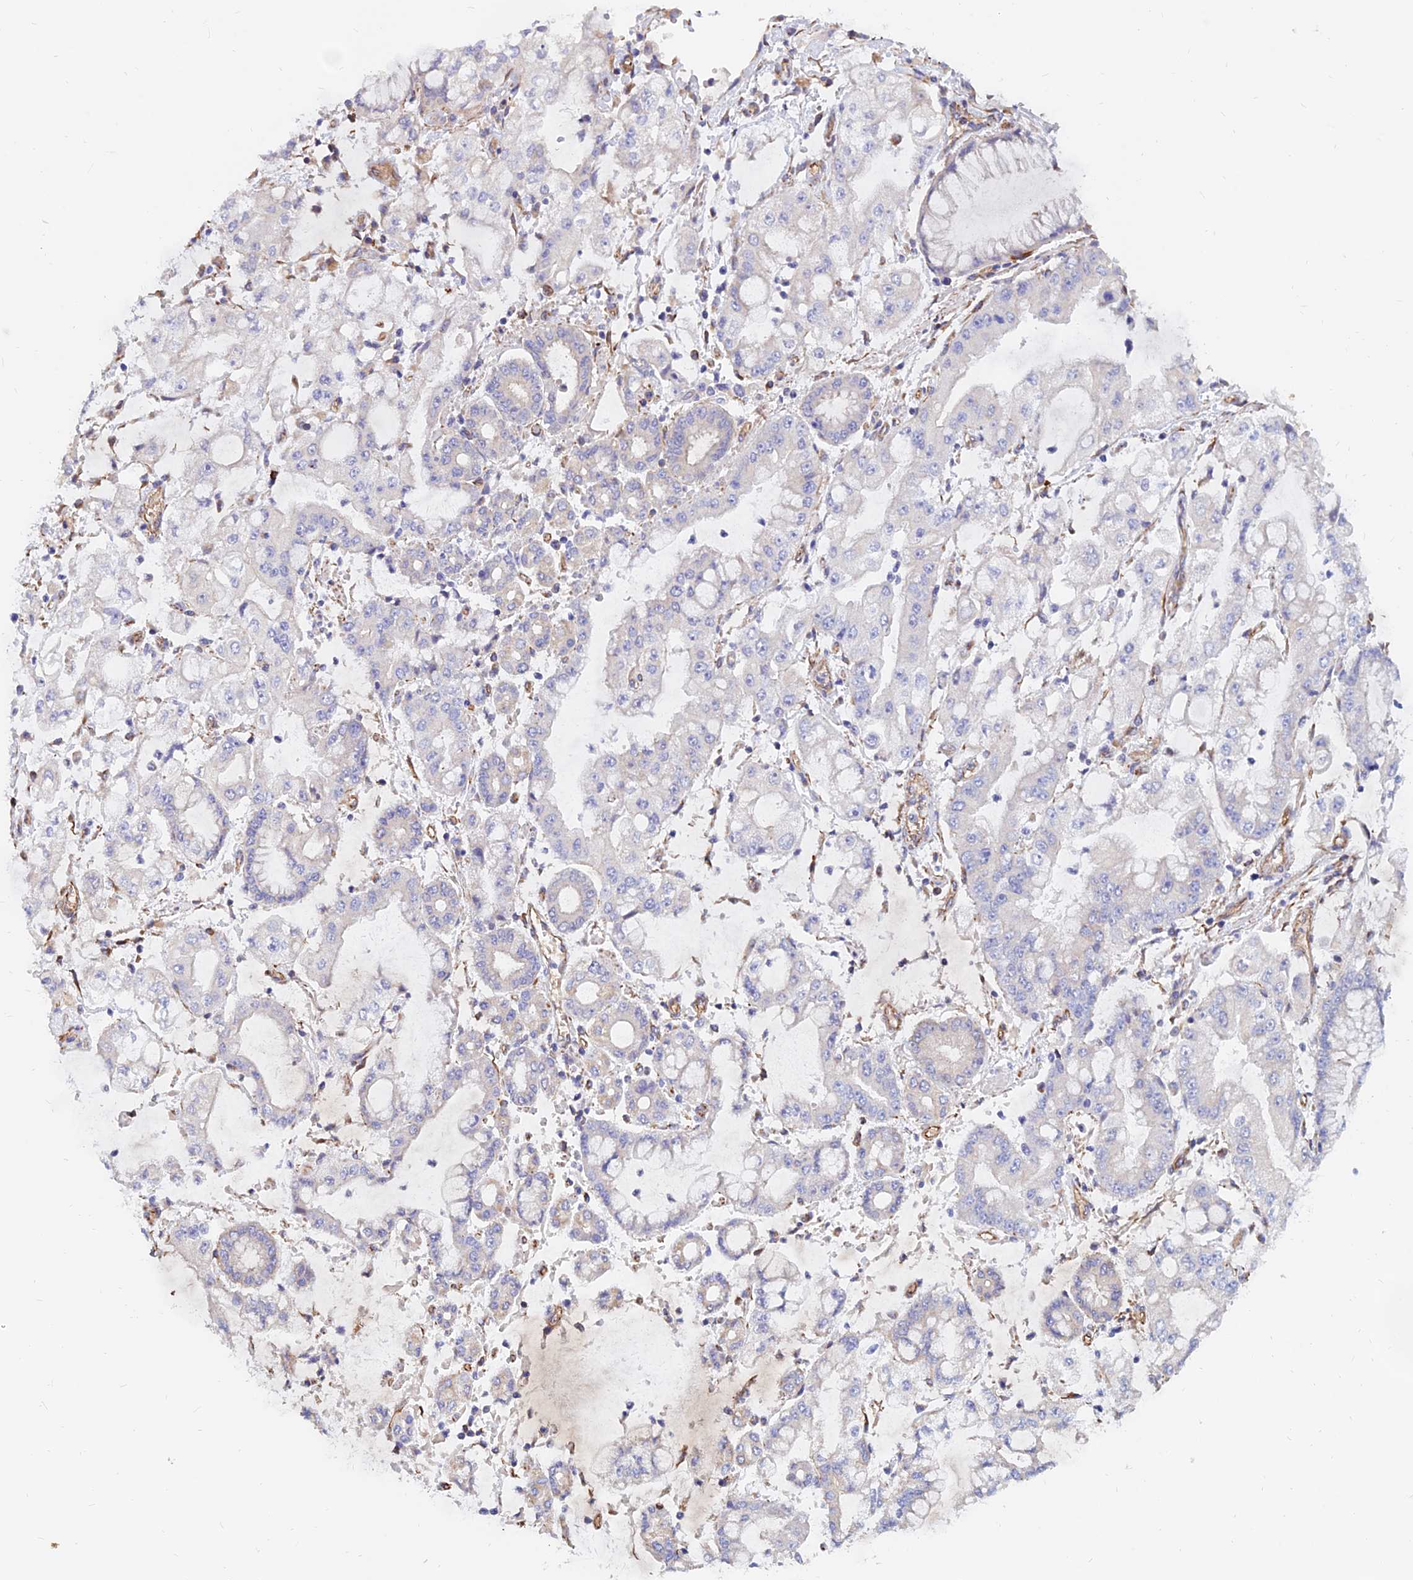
{"staining": {"intensity": "negative", "quantity": "none", "location": "none"}, "tissue": "stomach cancer", "cell_type": "Tumor cells", "image_type": "cancer", "snomed": [{"axis": "morphology", "description": "Adenocarcinoma, NOS"}, {"axis": "topography", "description": "Stomach"}], "caption": "Immunohistochemistry image of neoplastic tissue: human stomach cancer (adenocarcinoma) stained with DAB shows no significant protein expression in tumor cells.", "gene": "CDK18", "patient": {"sex": "male", "age": 76}}